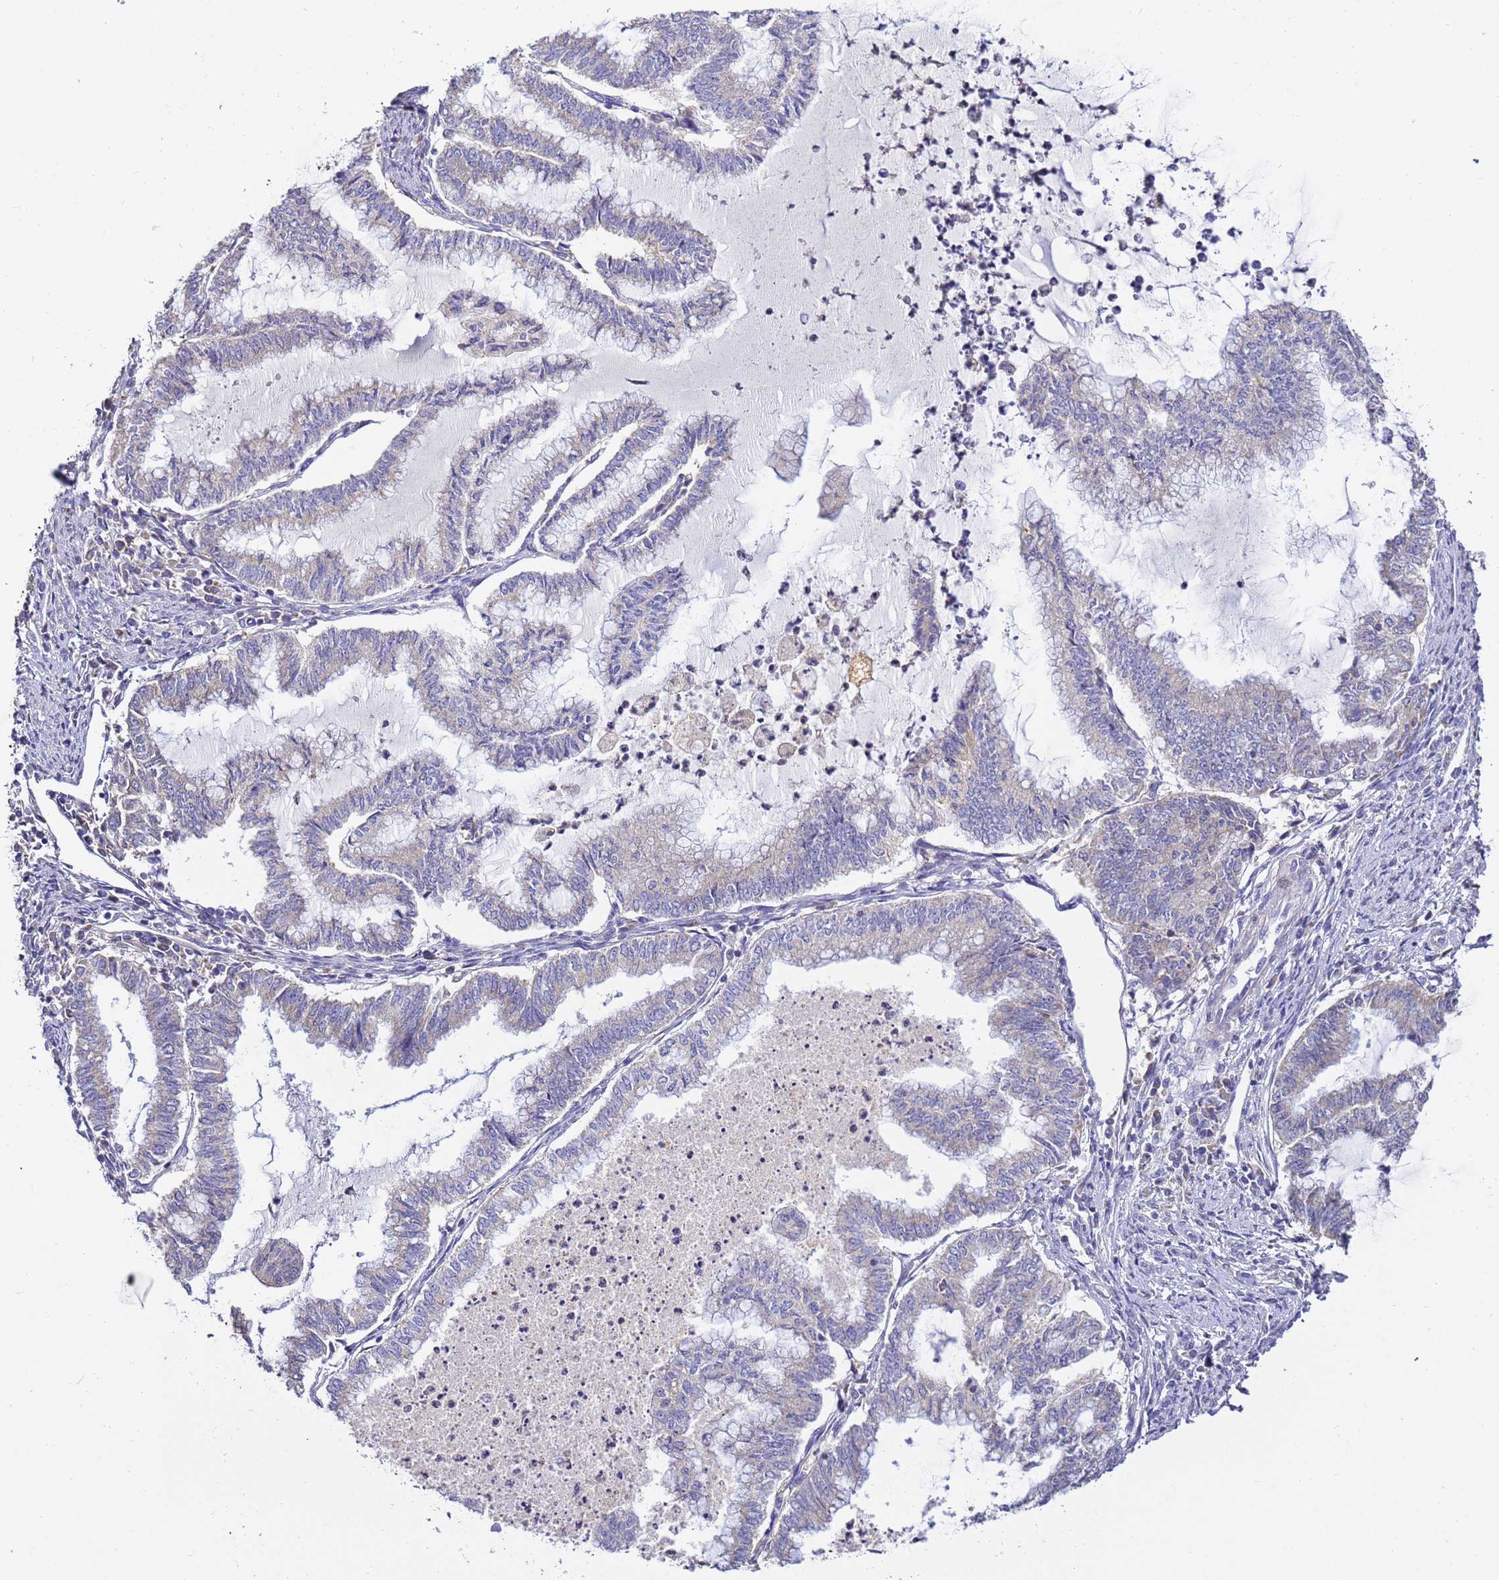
{"staining": {"intensity": "negative", "quantity": "none", "location": "none"}, "tissue": "endometrial cancer", "cell_type": "Tumor cells", "image_type": "cancer", "snomed": [{"axis": "morphology", "description": "Adenocarcinoma, NOS"}, {"axis": "topography", "description": "Endometrium"}], "caption": "Immunohistochemistry of human endometrial cancer displays no positivity in tumor cells.", "gene": "ARL8B", "patient": {"sex": "female", "age": 79}}